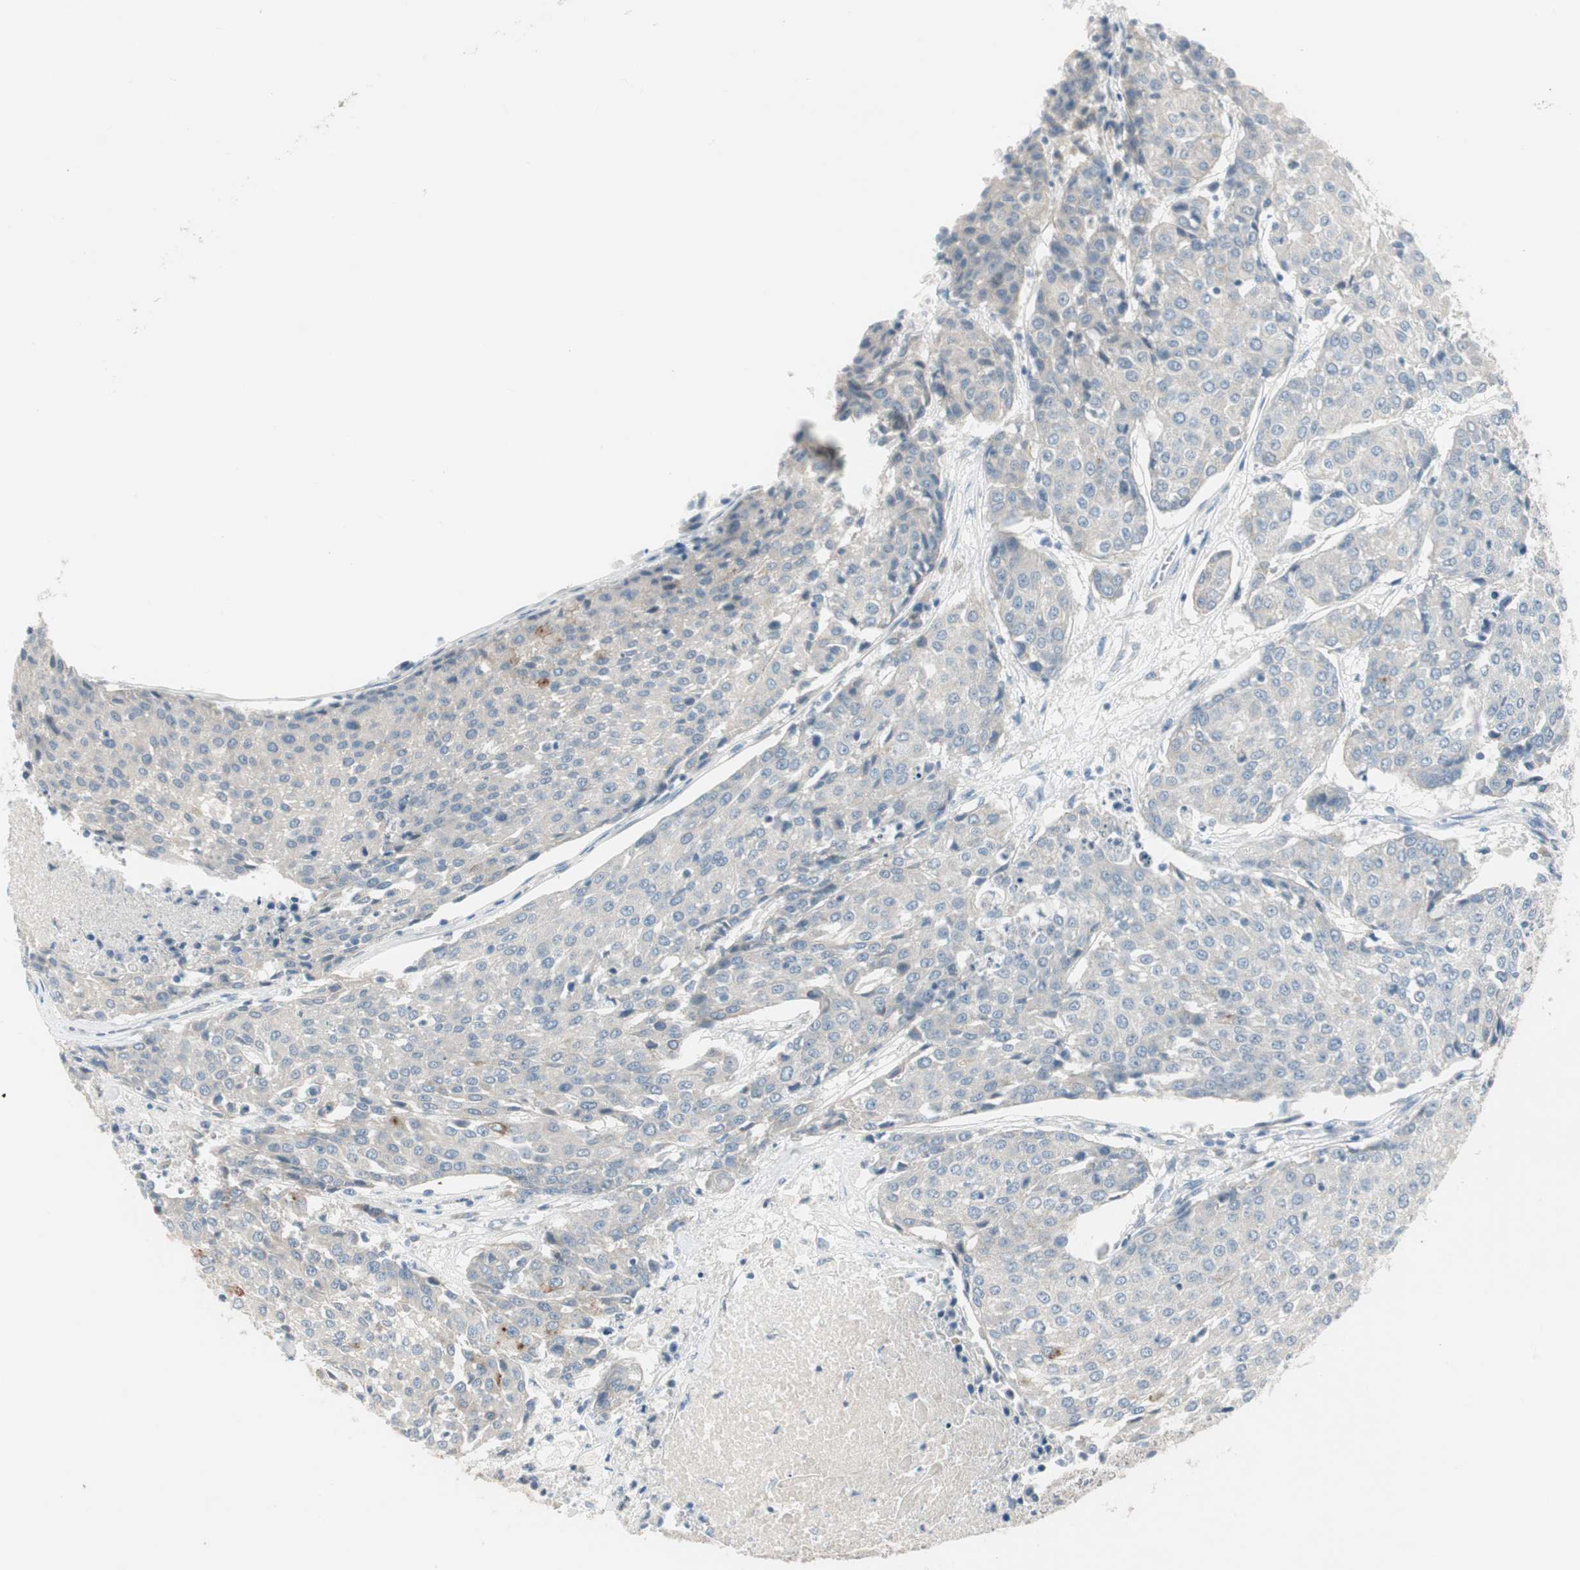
{"staining": {"intensity": "moderate", "quantity": "<25%", "location": "cytoplasmic/membranous"}, "tissue": "urothelial cancer", "cell_type": "Tumor cells", "image_type": "cancer", "snomed": [{"axis": "morphology", "description": "Urothelial carcinoma, High grade"}, {"axis": "topography", "description": "Urinary bladder"}], "caption": "Tumor cells display low levels of moderate cytoplasmic/membranous staining in about <25% of cells in human urothelial cancer. (DAB (3,3'-diaminobenzidine) IHC, brown staining for protein, blue staining for nuclei).", "gene": "SPINK4", "patient": {"sex": "female", "age": 85}}